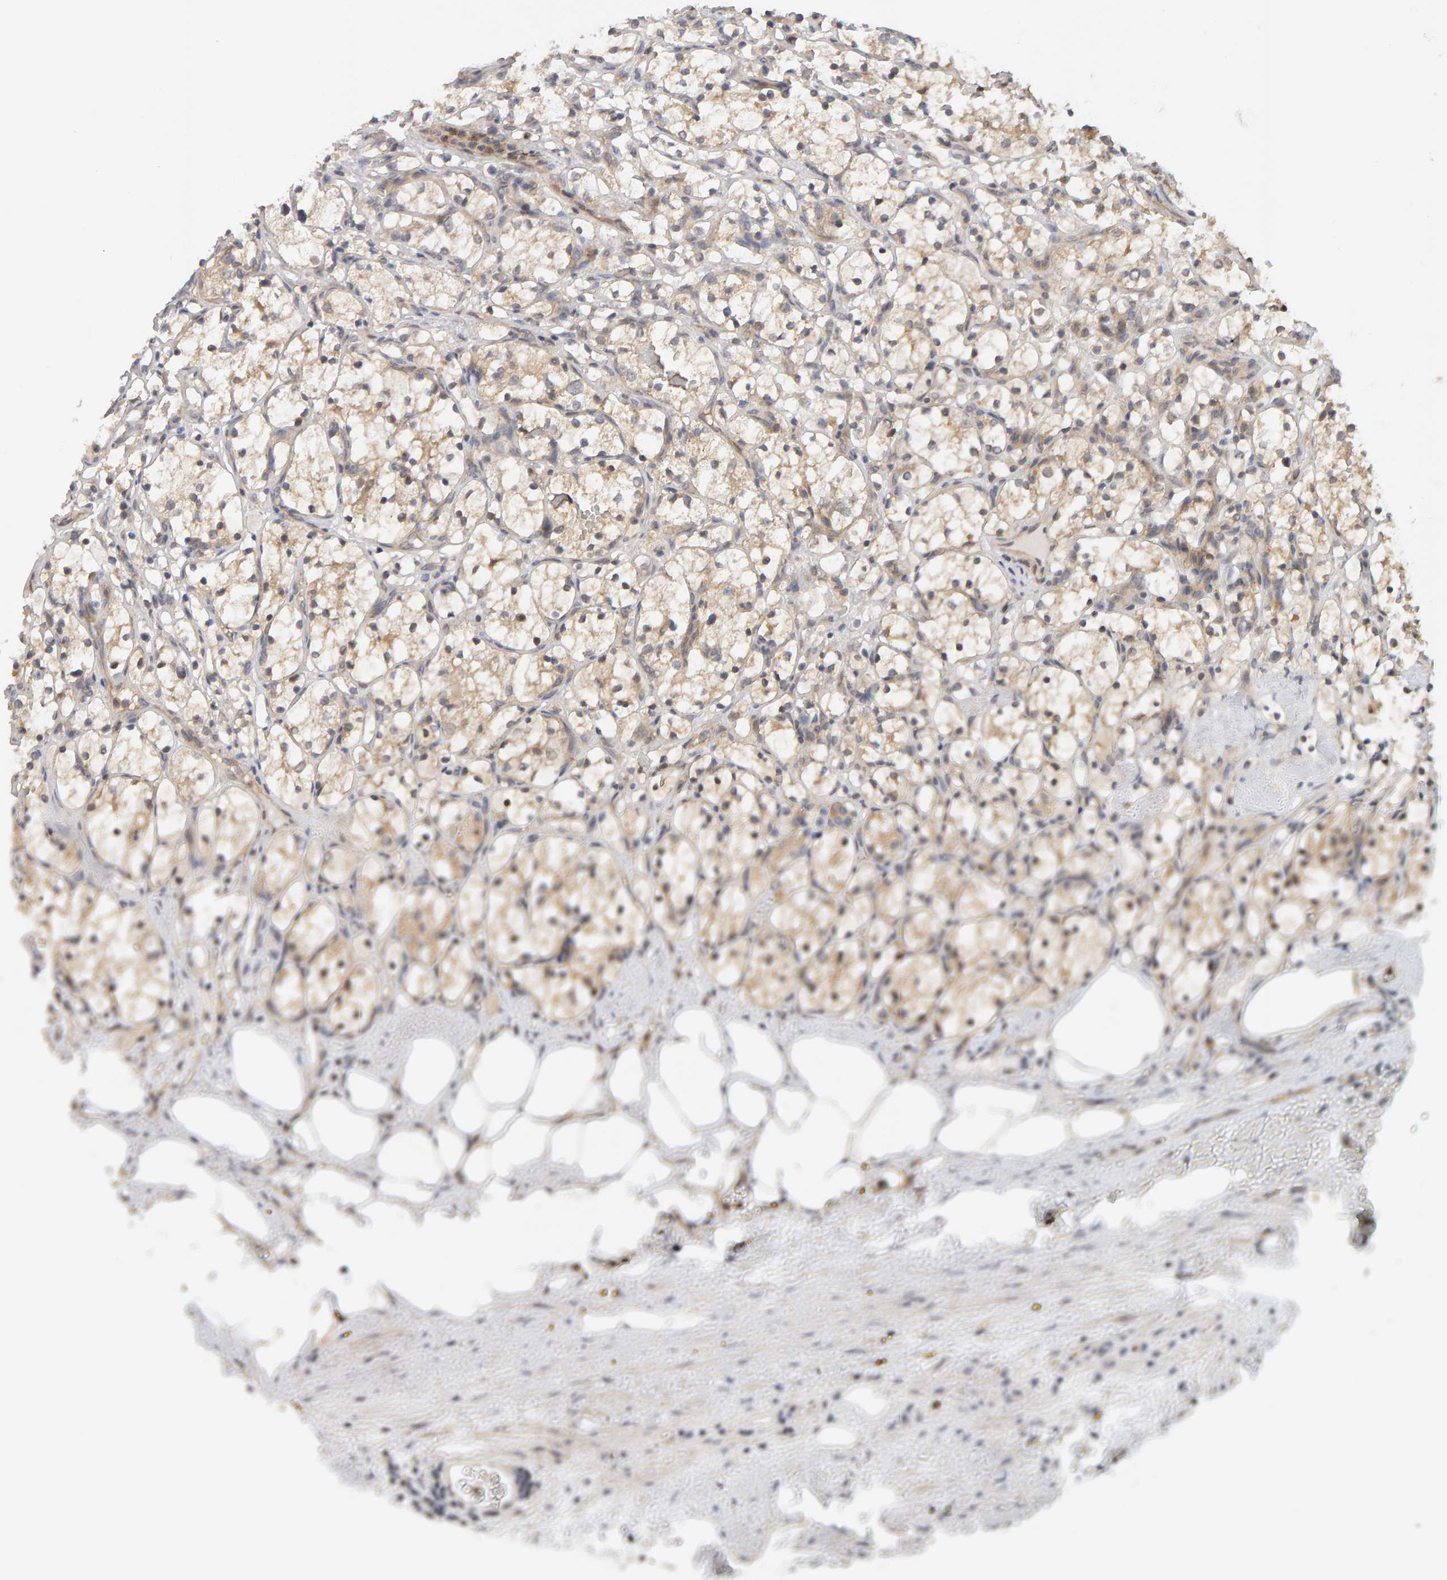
{"staining": {"intensity": "weak", "quantity": "25%-75%", "location": "cytoplasmic/membranous"}, "tissue": "renal cancer", "cell_type": "Tumor cells", "image_type": "cancer", "snomed": [{"axis": "morphology", "description": "Adenocarcinoma, NOS"}, {"axis": "topography", "description": "Kidney"}], "caption": "The image shows immunohistochemical staining of renal adenocarcinoma. There is weak cytoplasmic/membranous positivity is present in about 25%-75% of tumor cells.", "gene": "DNAJC7", "patient": {"sex": "female", "age": 69}}